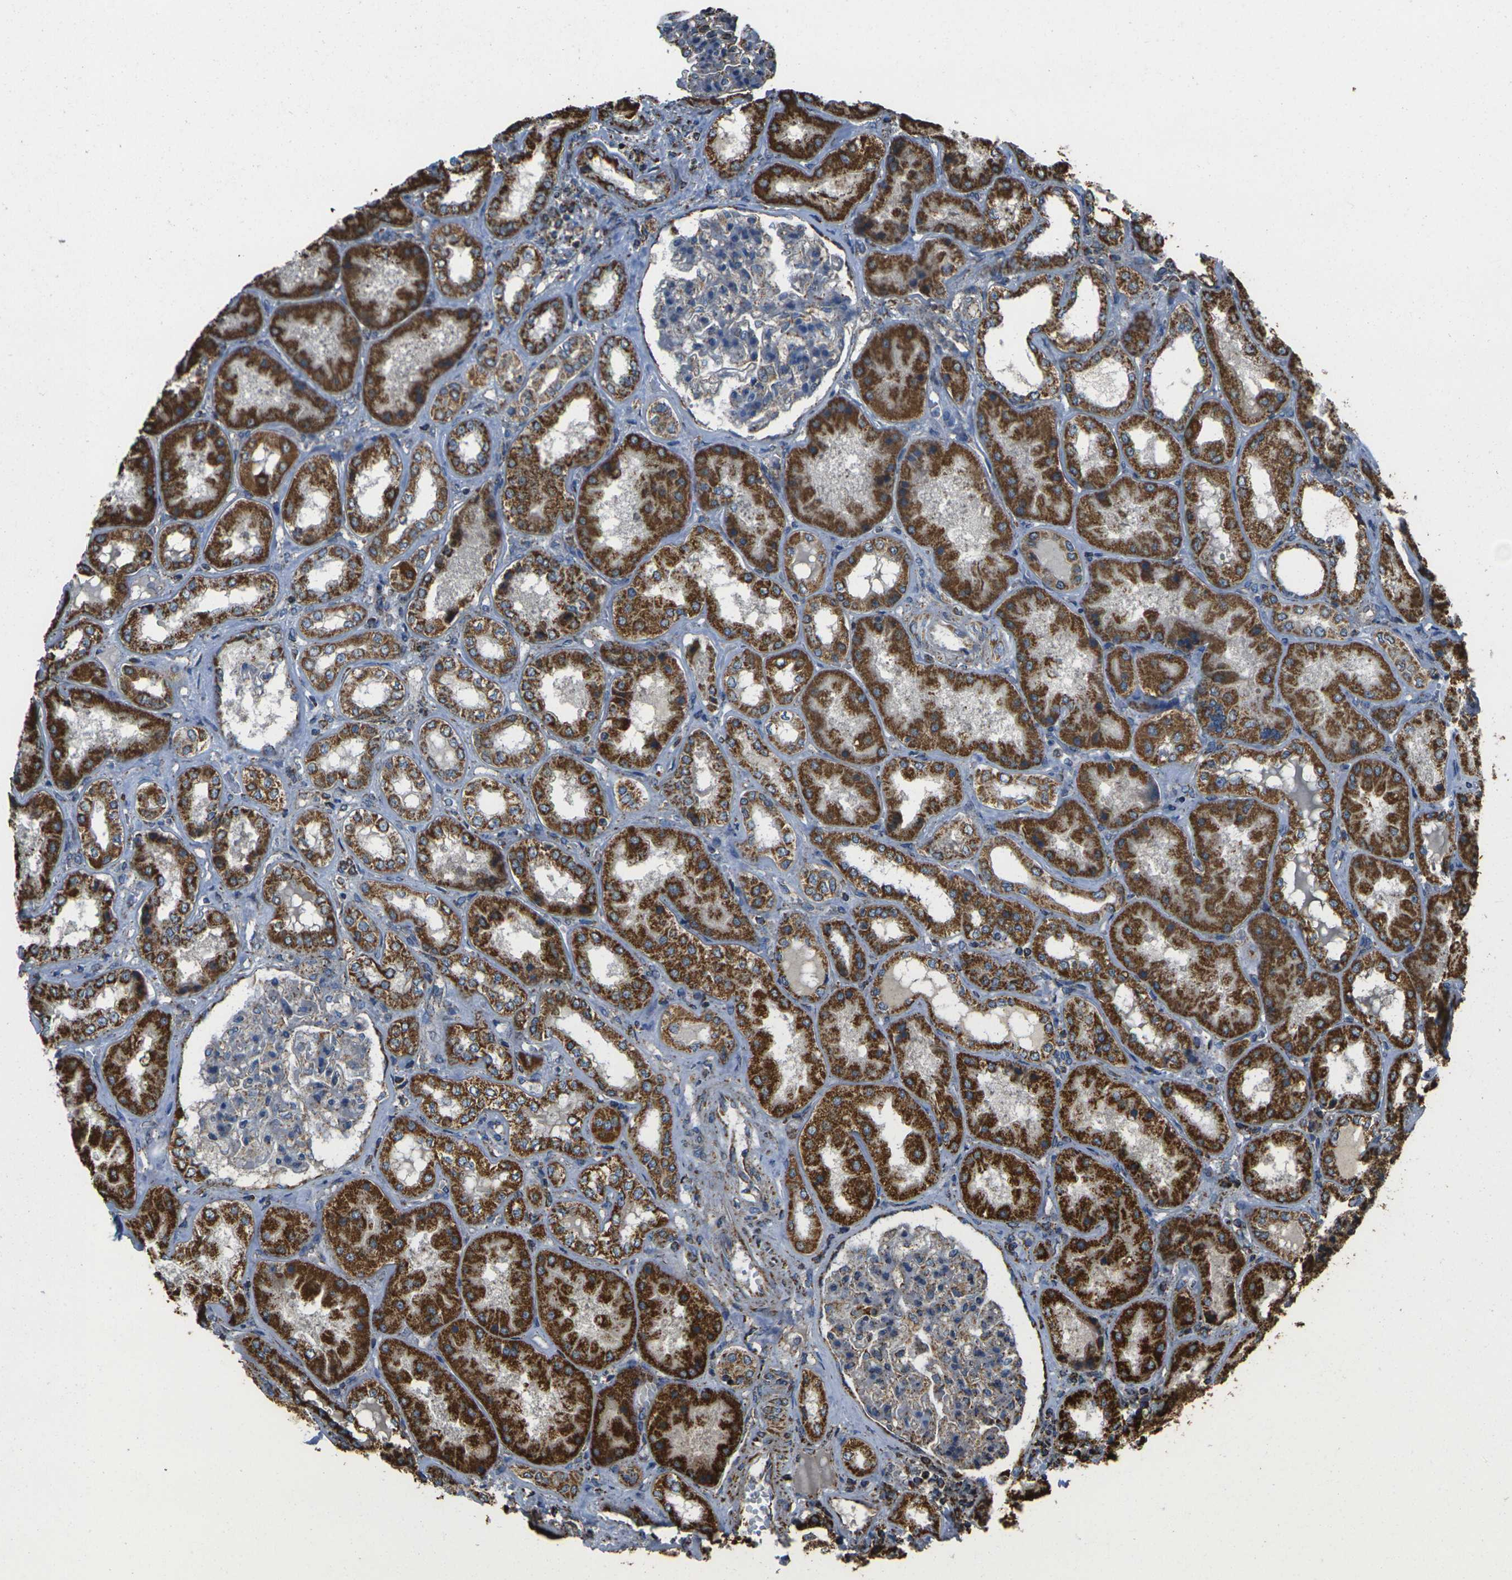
{"staining": {"intensity": "weak", "quantity": "<25%", "location": "cytoplasmic/membranous"}, "tissue": "kidney", "cell_type": "Cells in glomeruli", "image_type": "normal", "snomed": [{"axis": "morphology", "description": "Normal tissue, NOS"}, {"axis": "topography", "description": "Kidney"}], "caption": "This is a micrograph of IHC staining of unremarkable kidney, which shows no expression in cells in glomeruli. (DAB (3,3'-diaminobenzidine) IHC with hematoxylin counter stain).", "gene": "KLHL5", "patient": {"sex": "female", "age": 56}}